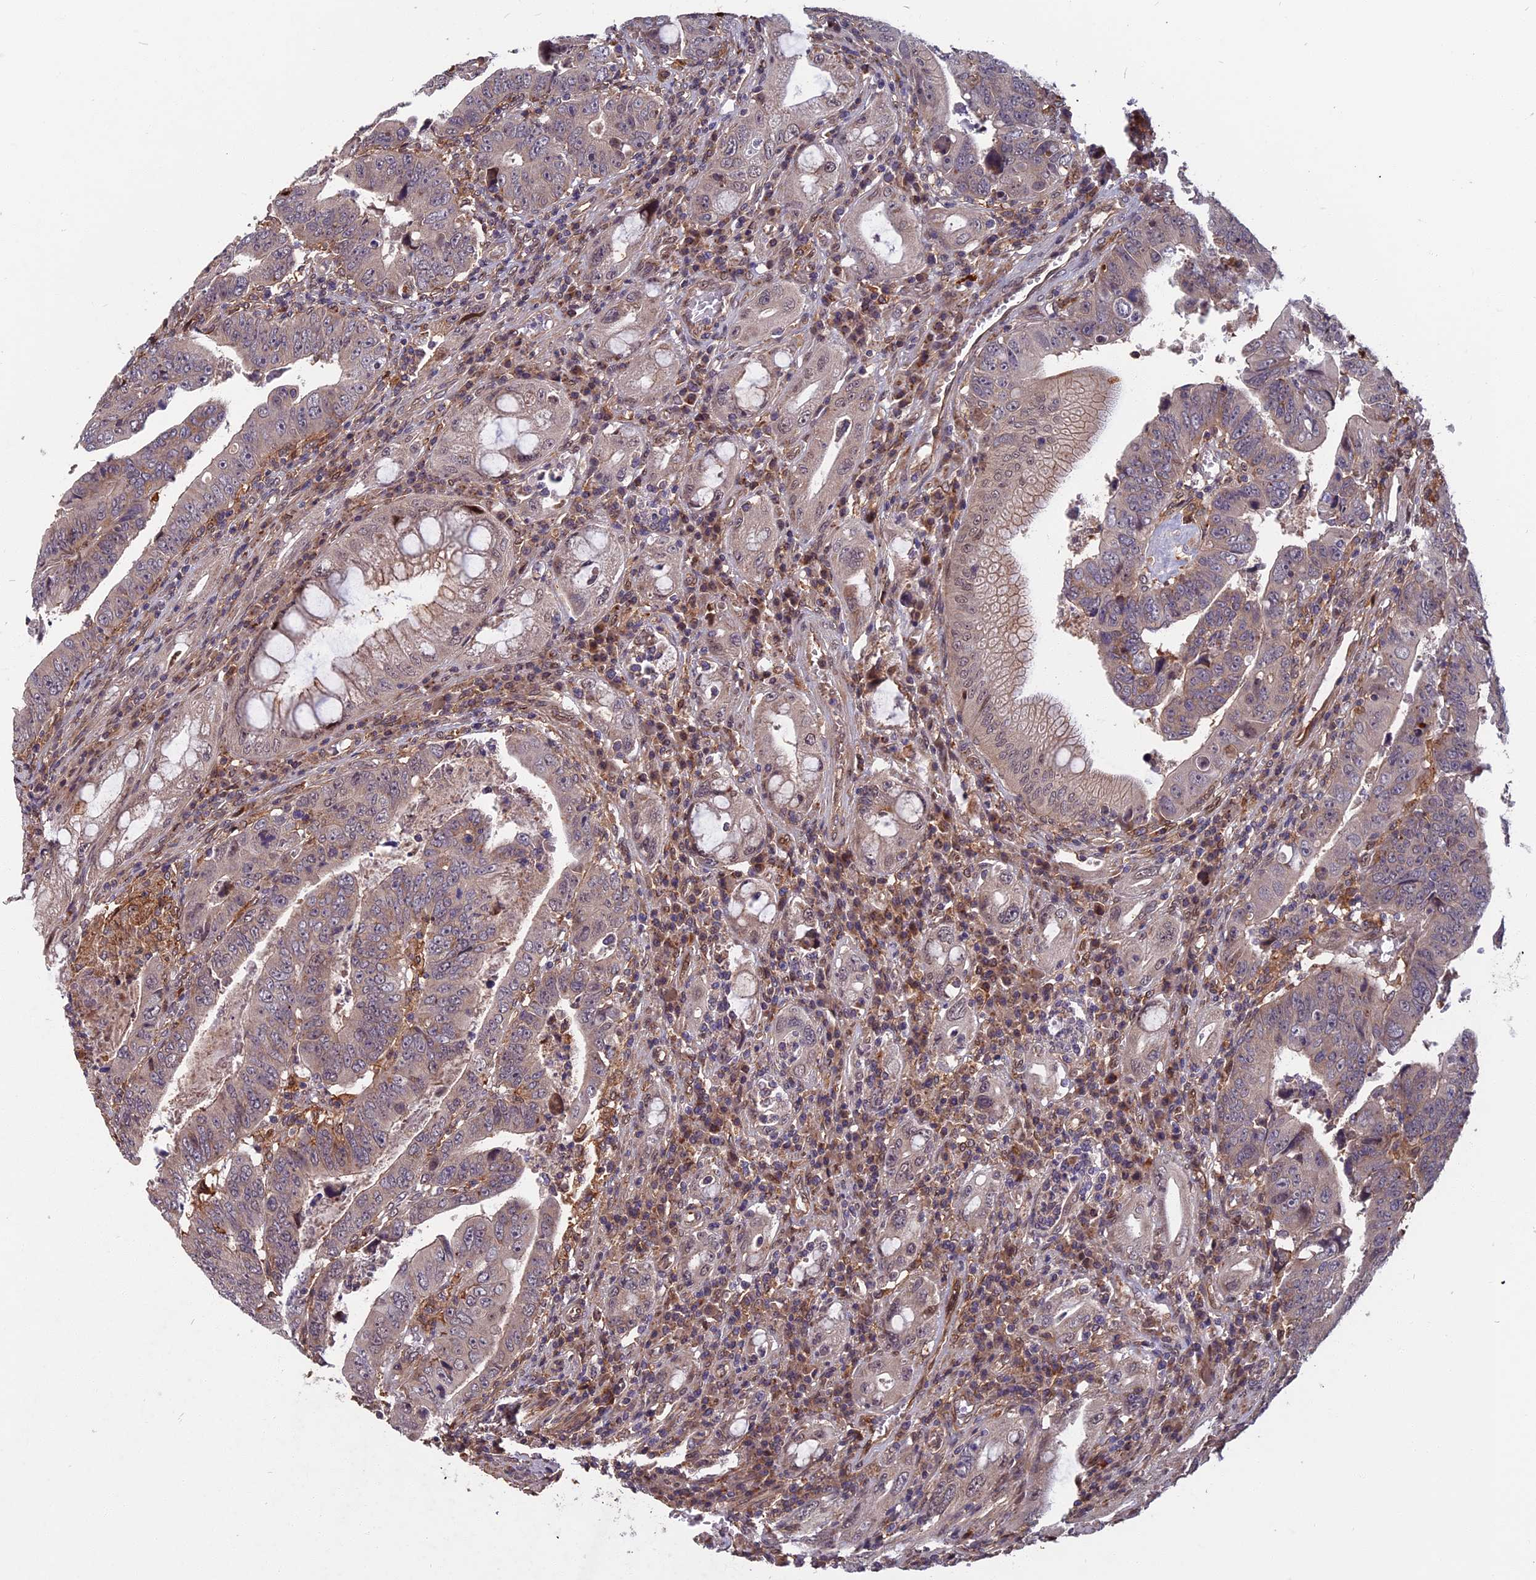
{"staining": {"intensity": "weak", "quantity": "<25%", "location": "cytoplasmic/membranous"}, "tissue": "colorectal cancer", "cell_type": "Tumor cells", "image_type": "cancer", "snomed": [{"axis": "morphology", "description": "Normal tissue, NOS"}, {"axis": "morphology", "description": "Adenocarcinoma, NOS"}, {"axis": "topography", "description": "Rectum"}], "caption": "Tumor cells are negative for protein expression in human adenocarcinoma (colorectal). (DAB (3,3'-diaminobenzidine) IHC with hematoxylin counter stain).", "gene": "SPG11", "patient": {"sex": "female", "age": 65}}